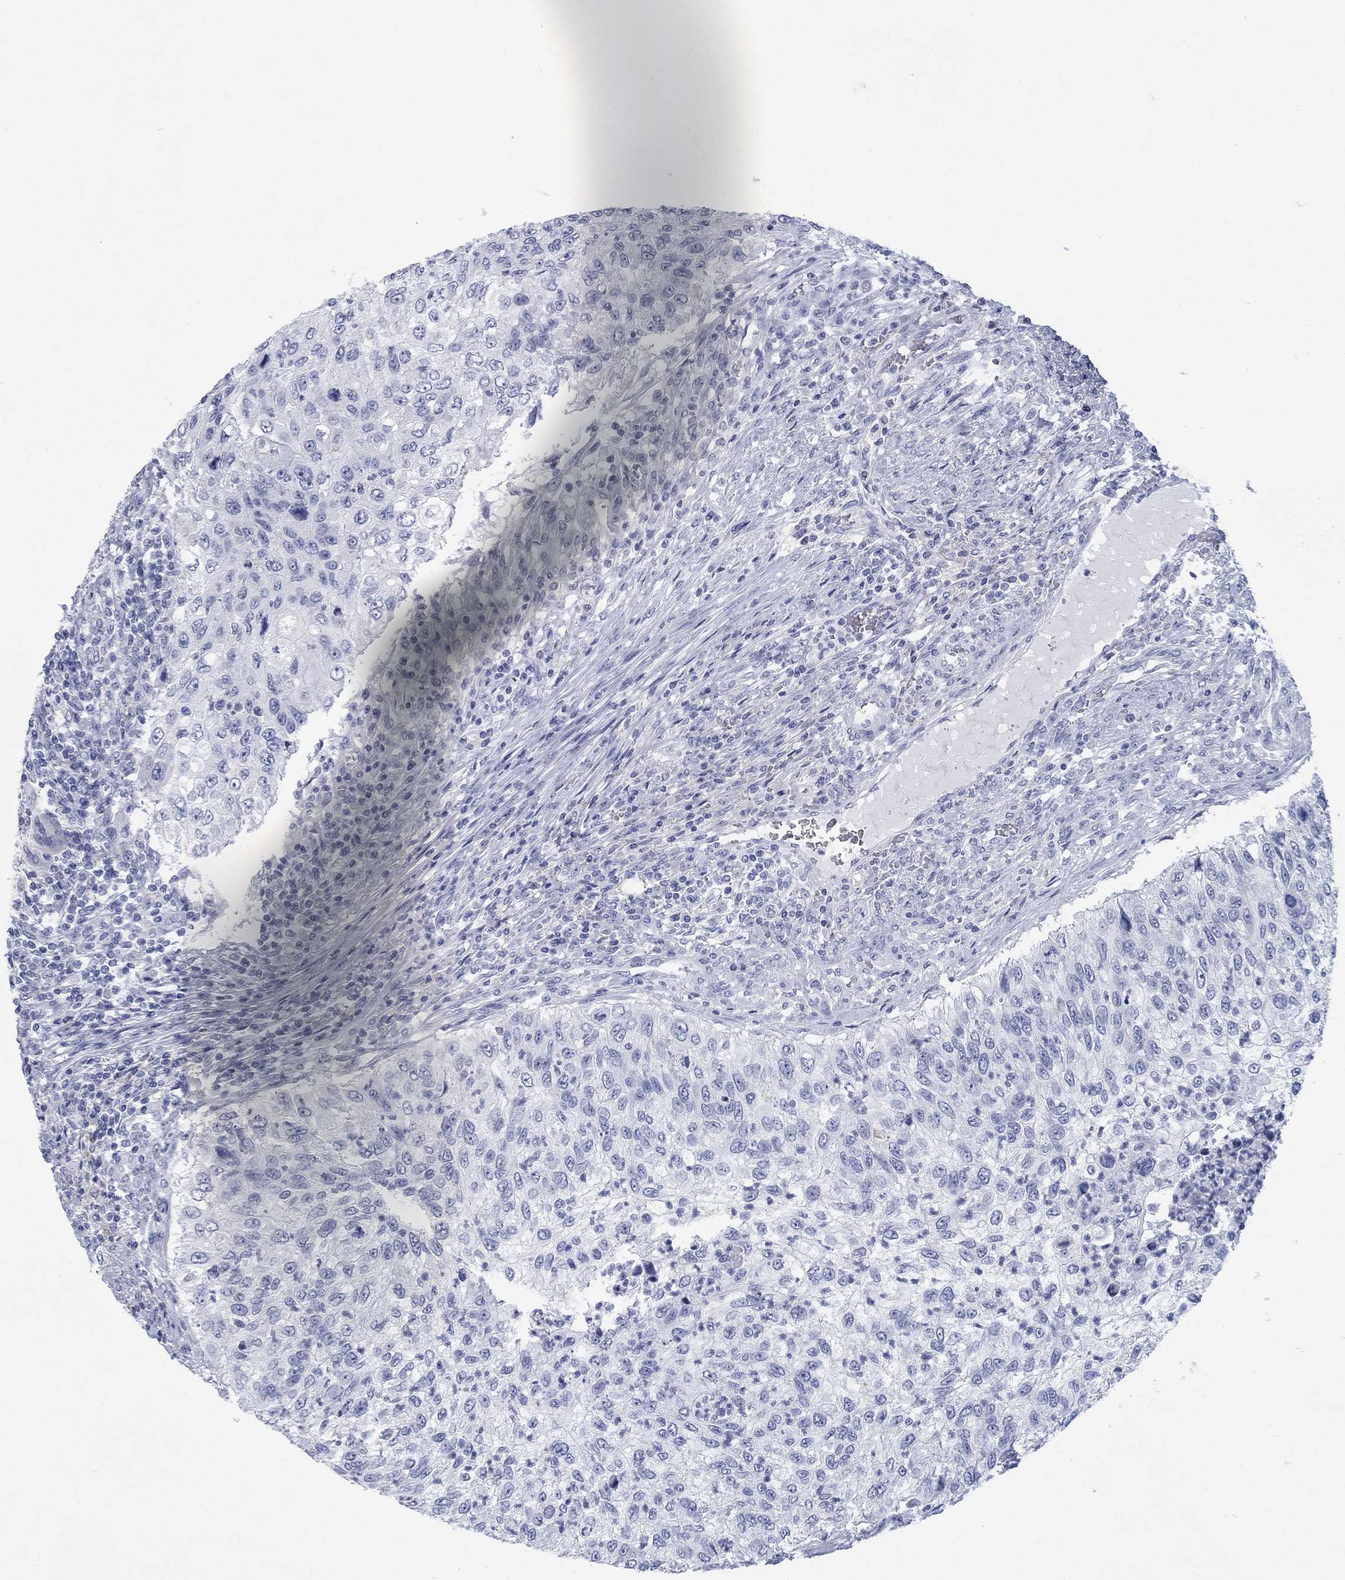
{"staining": {"intensity": "negative", "quantity": "none", "location": "none"}, "tissue": "urothelial cancer", "cell_type": "Tumor cells", "image_type": "cancer", "snomed": [{"axis": "morphology", "description": "Urothelial carcinoma, High grade"}, {"axis": "topography", "description": "Urinary bladder"}], "caption": "Tumor cells show no significant protein positivity in urothelial cancer. The staining is performed using DAB brown chromogen with nuclei counter-stained in using hematoxylin.", "gene": "RFTN2", "patient": {"sex": "female", "age": 60}}